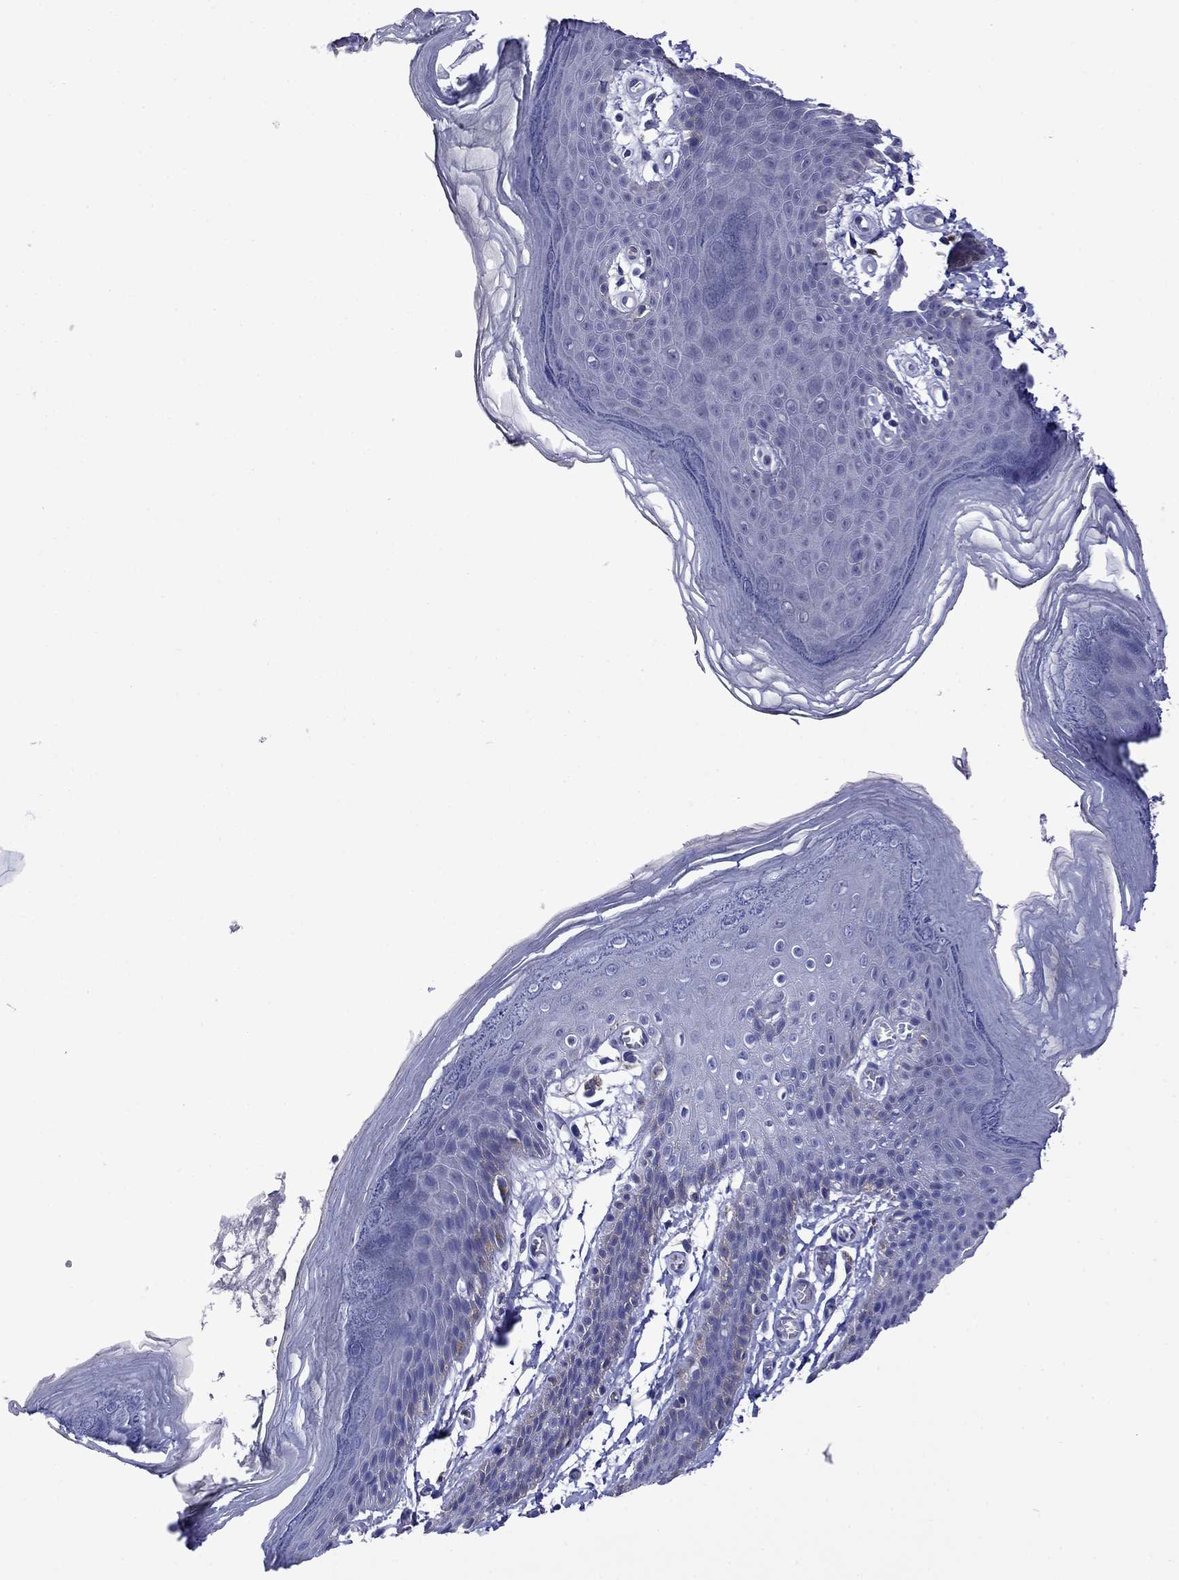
{"staining": {"intensity": "negative", "quantity": "none", "location": "none"}, "tissue": "skin", "cell_type": "Epidermal cells", "image_type": "normal", "snomed": [{"axis": "morphology", "description": "Normal tissue, NOS"}, {"axis": "topography", "description": "Anal"}], "caption": "This histopathology image is of normal skin stained with IHC to label a protein in brown with the nuclei are counter-stained blue. There is no positivity in epidermal cells. (Immunohistochemistry, brightfield microscopy, high magnification).", "gene": "STAR", "patient": {"sex": "male", "age": 53}}